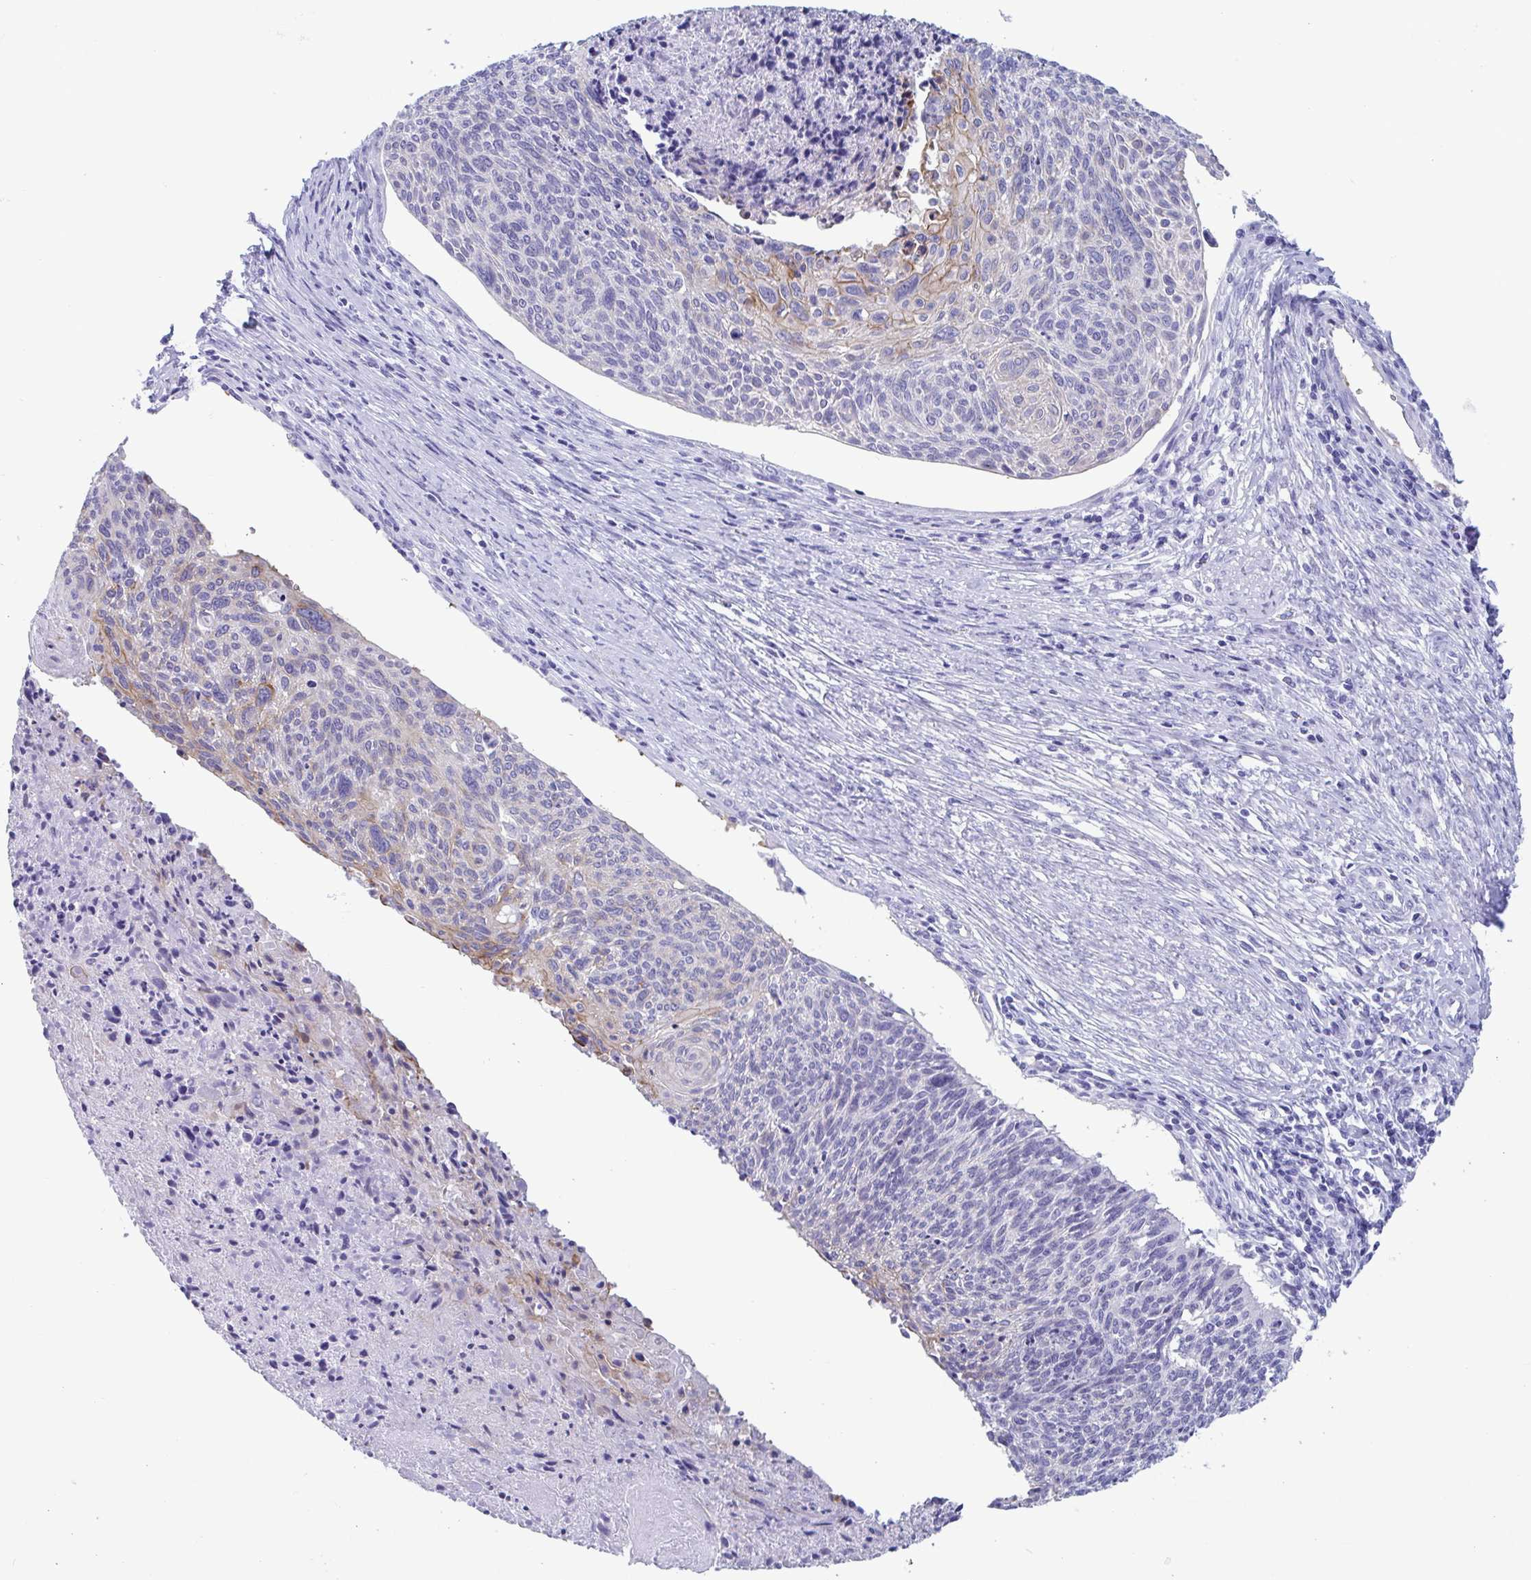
{"staining": {"intensity": "moderate", "quantity": "<25%", "location": "cytoplasmic/membranous"}, "tissue": "cervical cancer", "cell_type": "Tumor cells", "image_type": "cancer", "snomed": [{"axis": "morphology", "description": "Squamous cell carcinoma, NOS"}, {"axis": "topography", "description": "Cervix"}], "caption": "Cervical squamous cell carcinoma tissue displays moderate cytoplasmic/membranous positivity in about <25% of tumor cells", "gene": "TTC30B", "patient": {"sex": "female", "age": 49}}